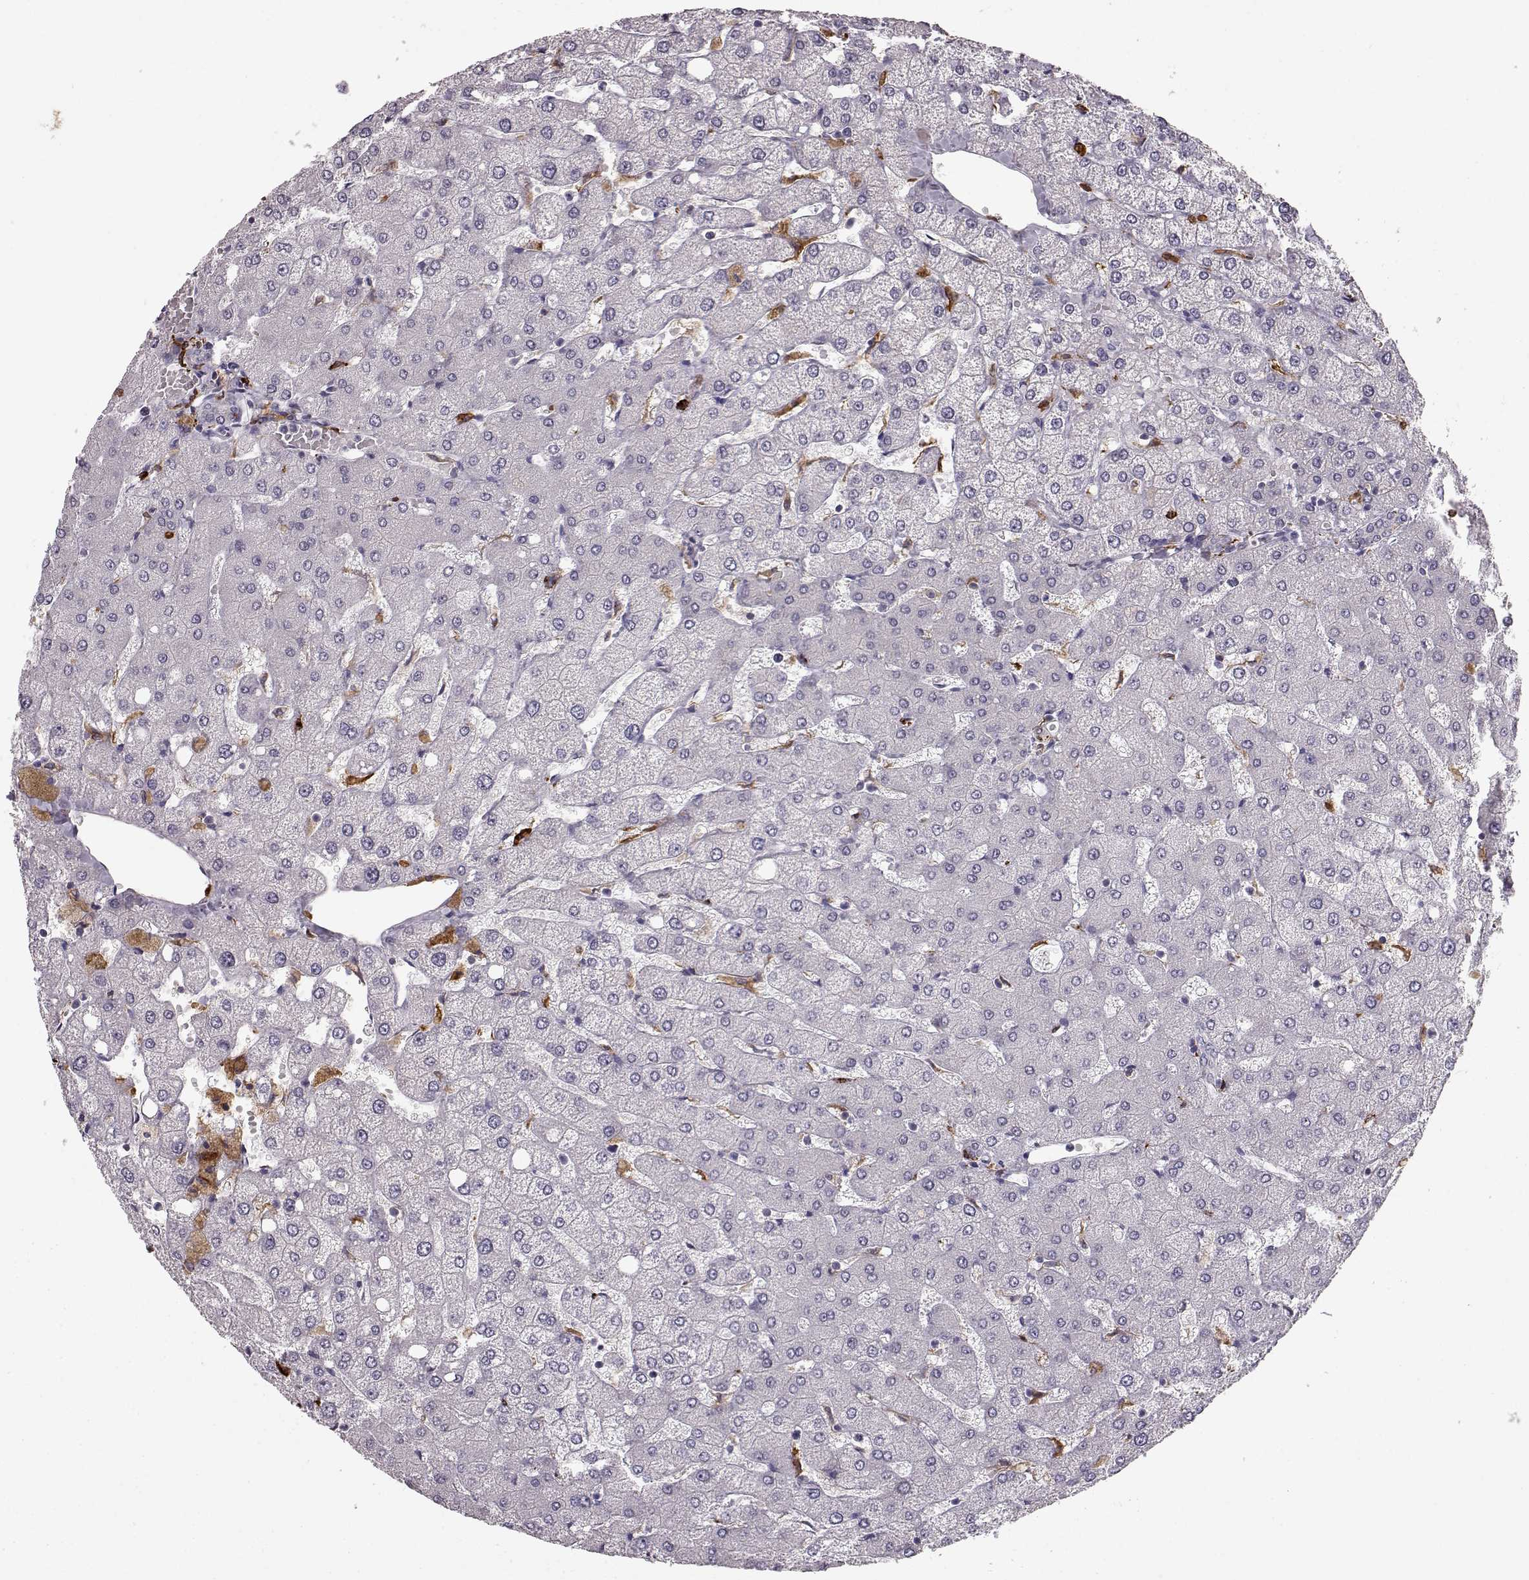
{"staining": {"intensity": "negative", "quantity": "none", "location": "none"}, "tissue": "liver", "cell_type": "Cholangiocytes", "image_type": "normal", "snomed": [{"axis": "morphology", "description": "Normal tissue, NOS"}, {"axis": "topography", "description": "Liver"}], "caption": "The histopathology image reveals no staining of cholangiocytes in benign liver.", "gene": "CCNF", "patient": {"sex": "female", "age": 54}}